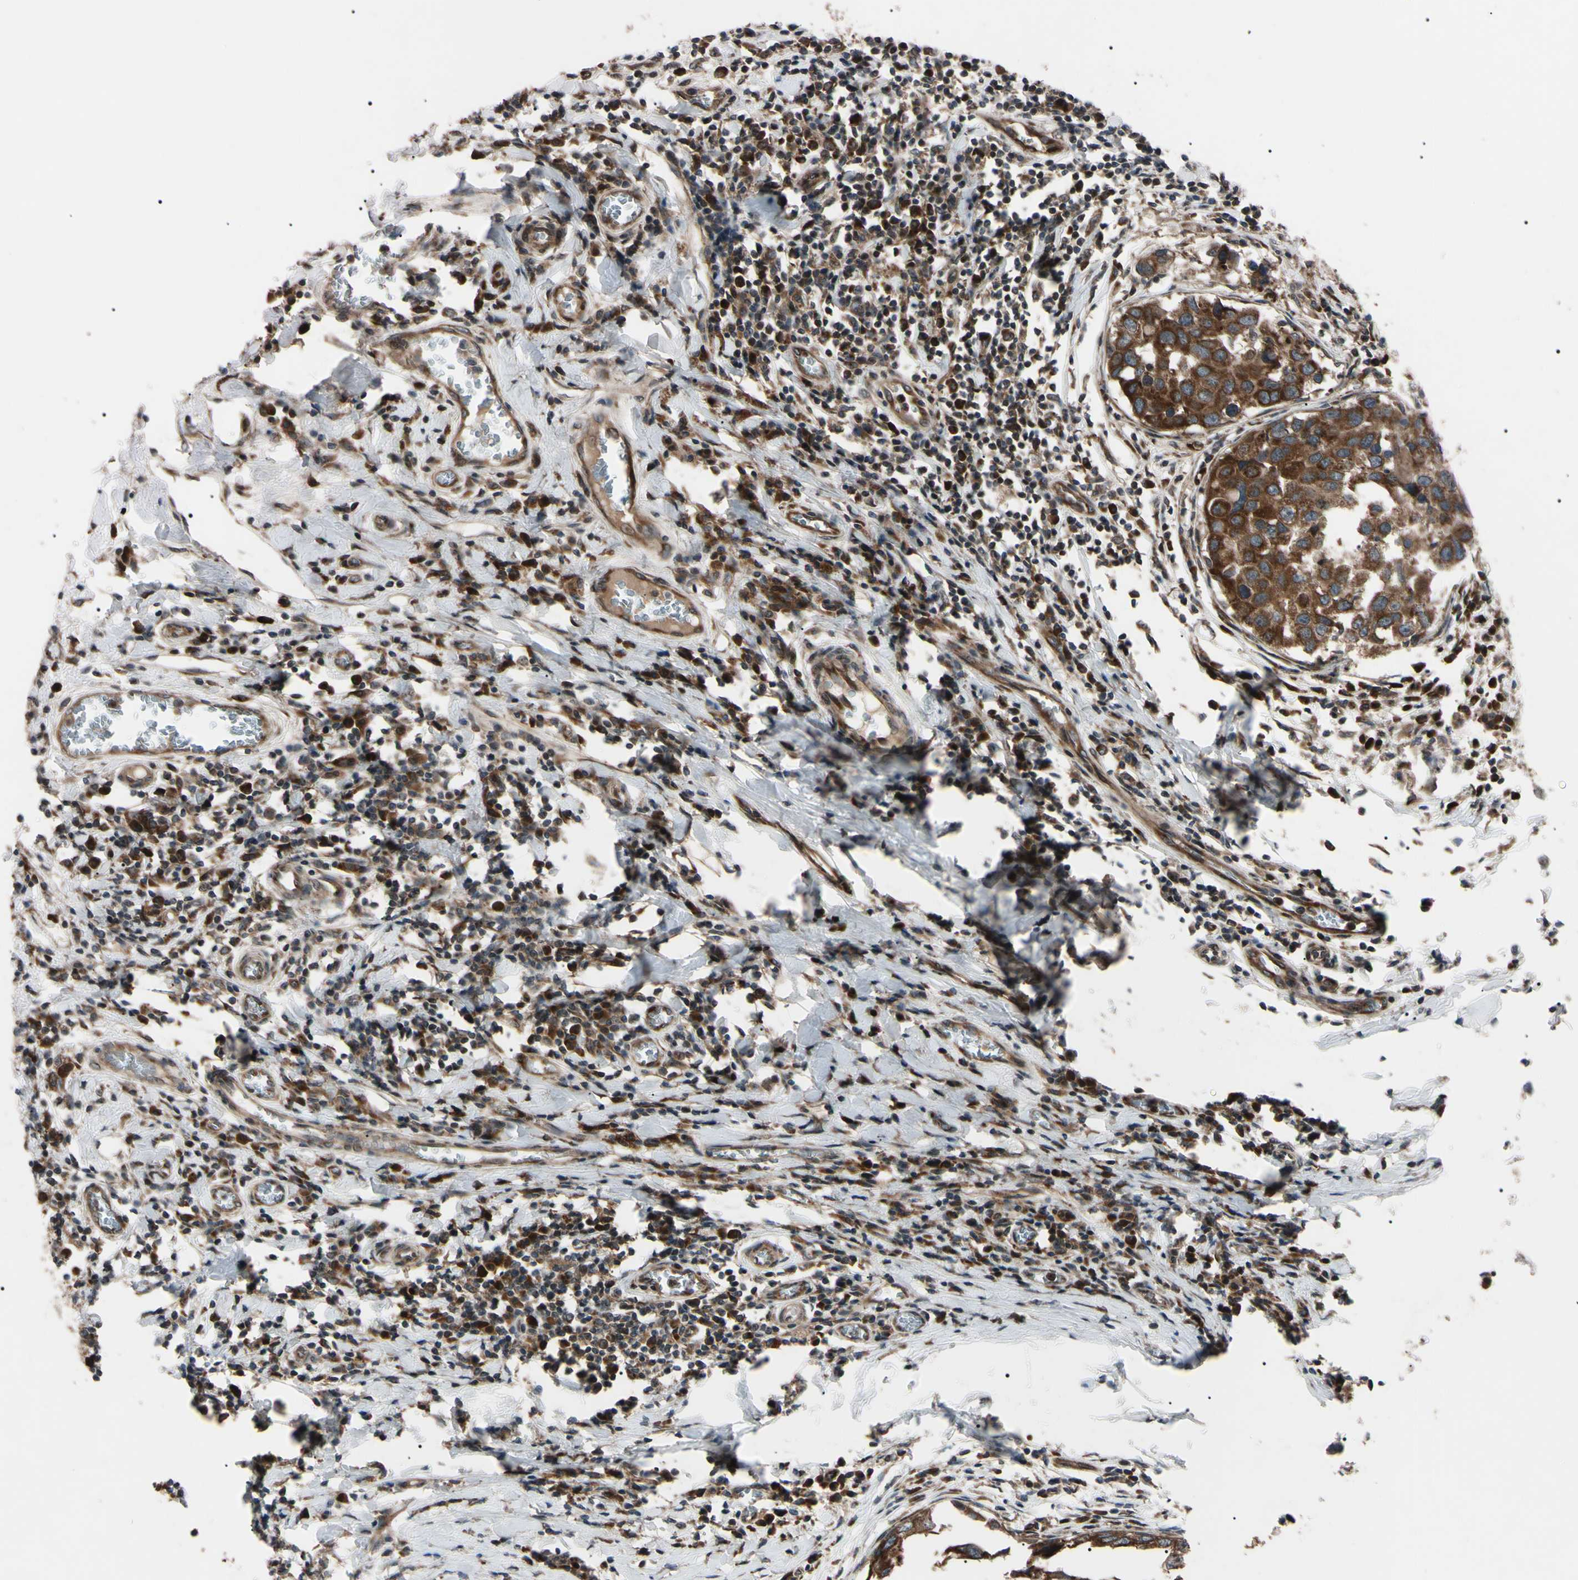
{"staining": {"intensity": "strong", "quantity": ">75%", "location": "cytoplasmic/membranous"}, "tissue": "breast cancer", "cell_type": "Tumor cells", "image_type": "cancer", "snomed": [{"axis": "morphology", "description": "Duct carcinoma"}, {"axis": "topography", "description": "Breast"}], "caption": "Breast cancer (intraductal carcinoma) was stained to show a protein in brown. There is high levels of strong cytoplasmic/membranous positivity in approximately >75% of tumor cells.", "gene": "GUCY1B1", "patient": {"sex": "female", "age": 27}}